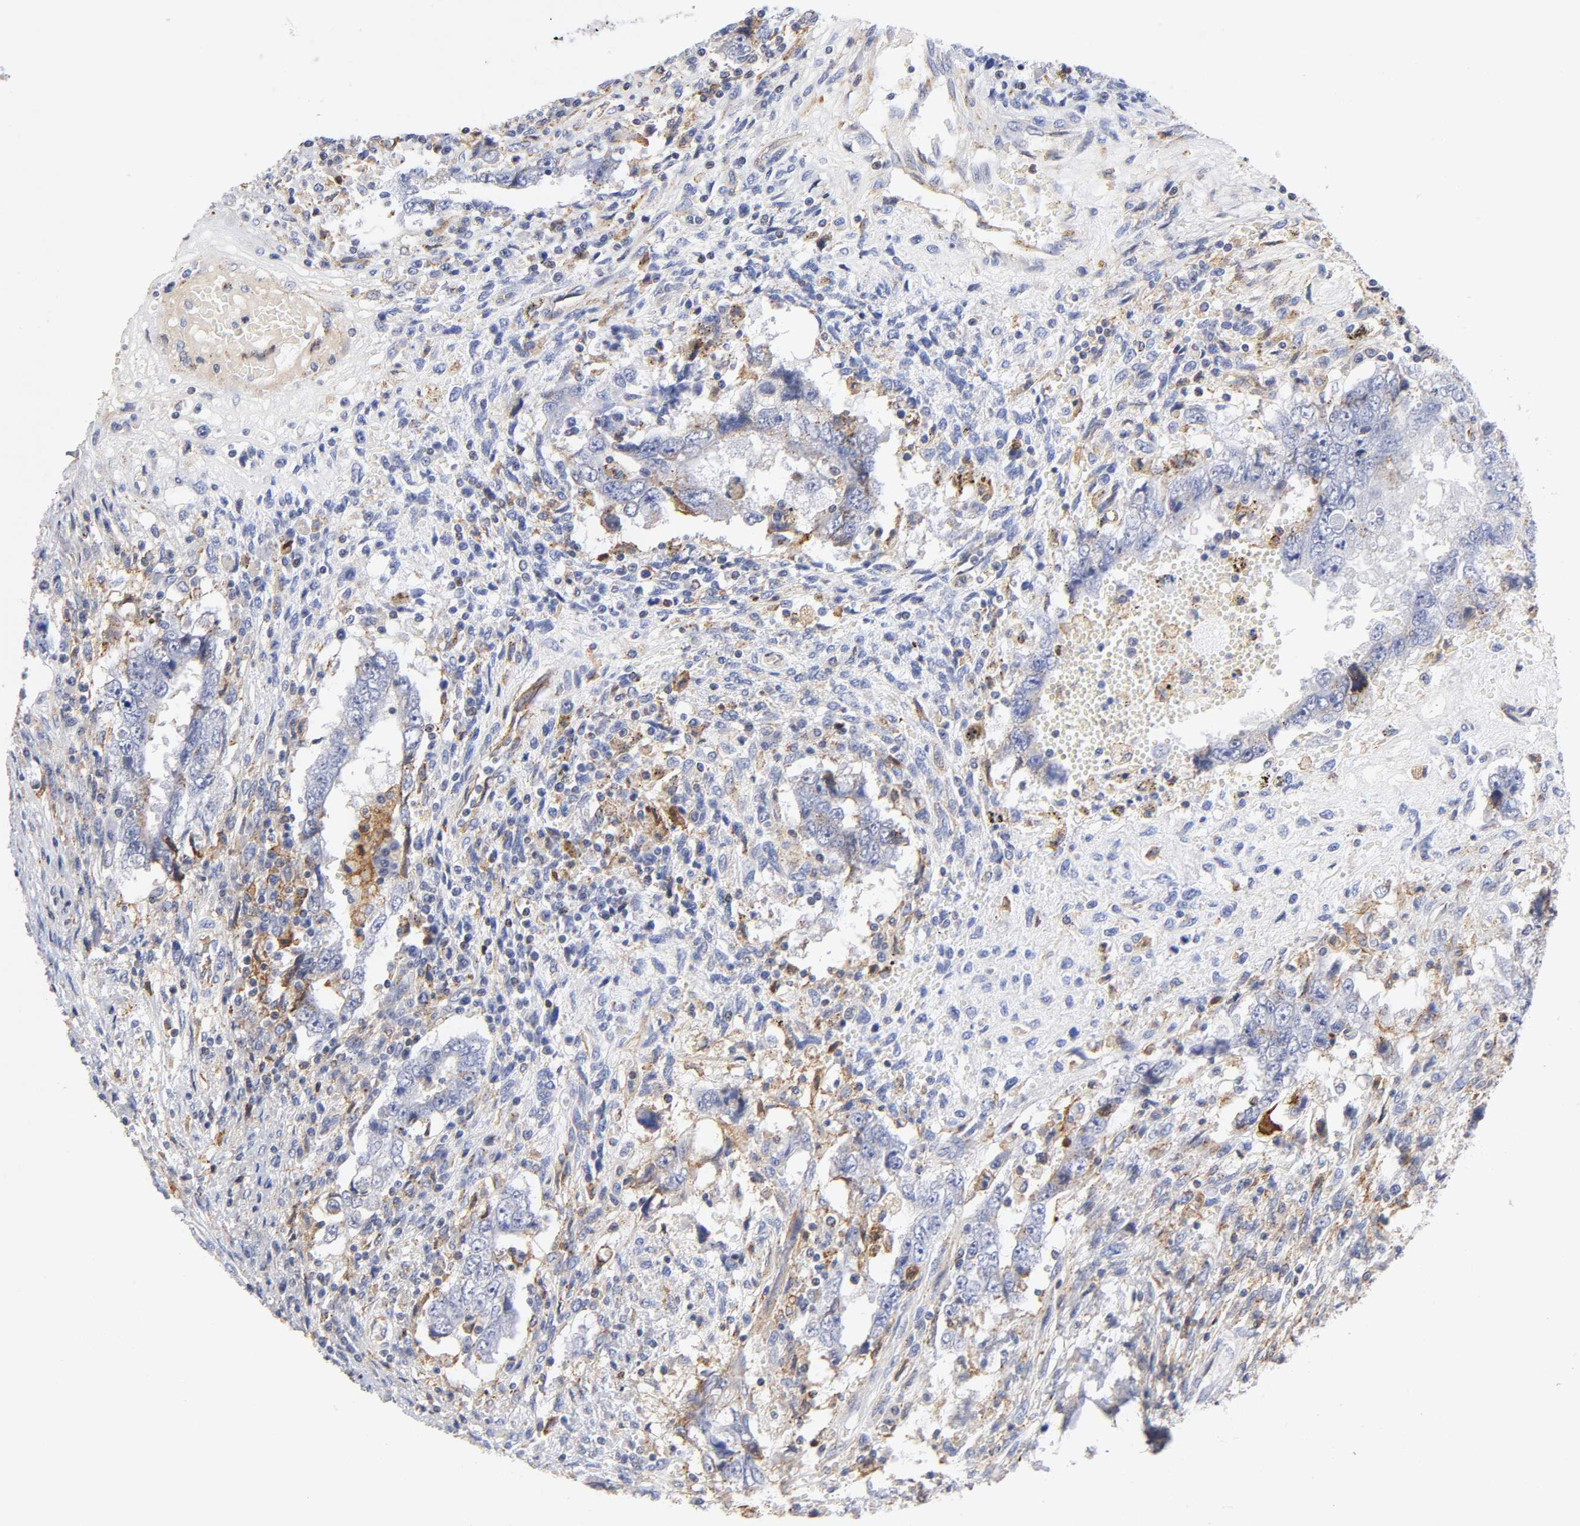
{"staining": {"intensity": "negative", "quantity": "none", "location": "none"}, "tissue": "testis cancer", "cell_type": "Tumor cells", "image_type": "cancer", "snomed": [{"axis": "morphology", "description": "Carcinoma, Embryonal, NOS"}, {"axis": "topography", "description": "Testis"}], "caption": "Immunohistochemical staining of embryonal carcinoma (testis) demonstrates no significant expression in tumor cells.", "gene": "ANXA7", "patient": {"sex": "male", "age": 26}}